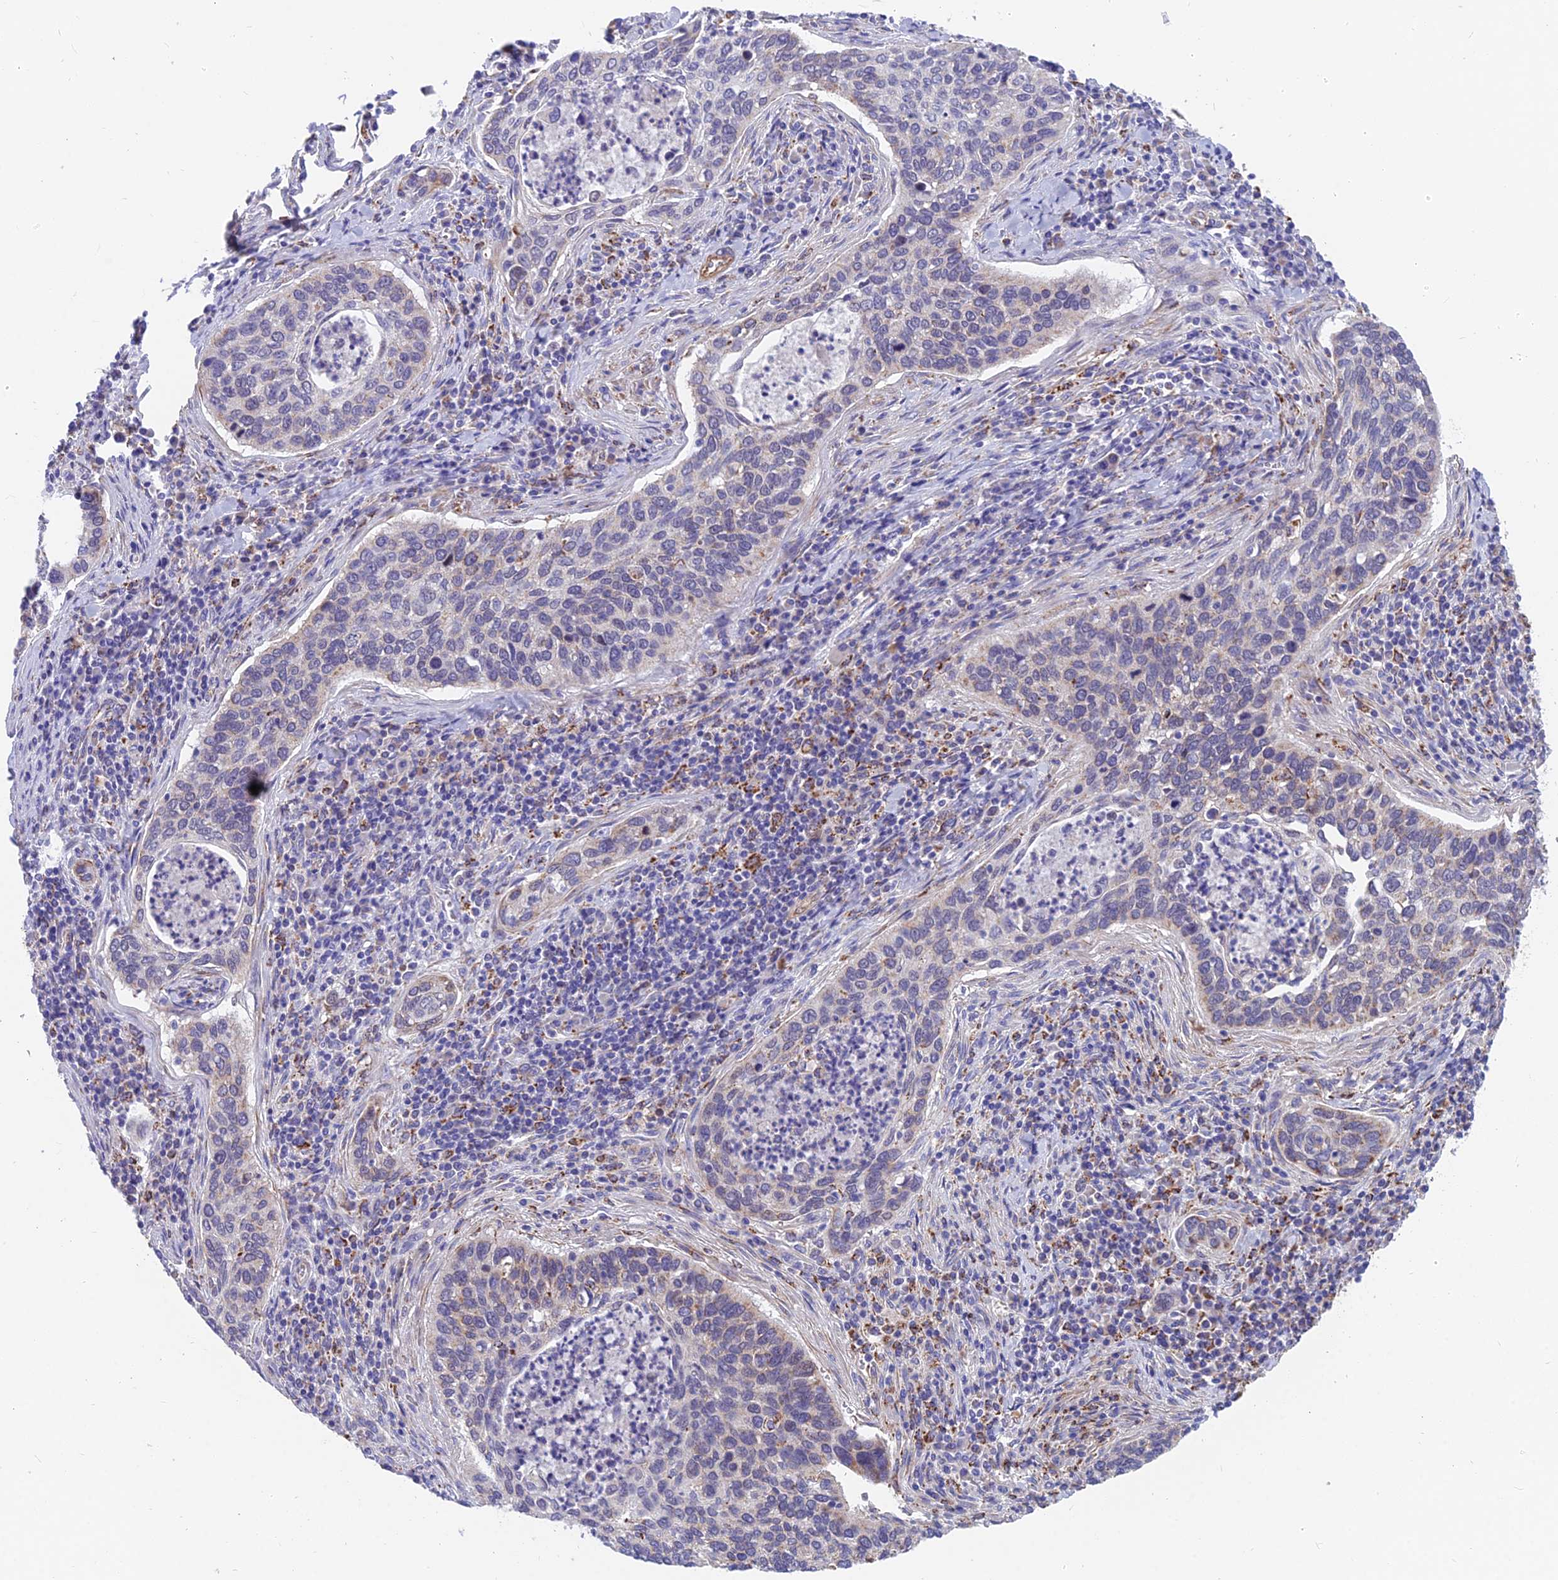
{"staining": {"intensity": "weak", "quantity": "<25%", "location": "cytoplasmic/membranous"}, "tissue": "cervical cancer", "cell_type": "Tumor cells", "image_type": "cancer", "snomed": [{"axis": "morphology", "description": "Squamous cell carcinoma, NOS"}, {"axis": "topography", "description": "Cervix"}], "caption": "Tumor cells are negative for protein expression in human cervical cancer (squamous cell carcinoma).", "gene": "TIGD6", "patient": {"sex": "female", "age": 53}}